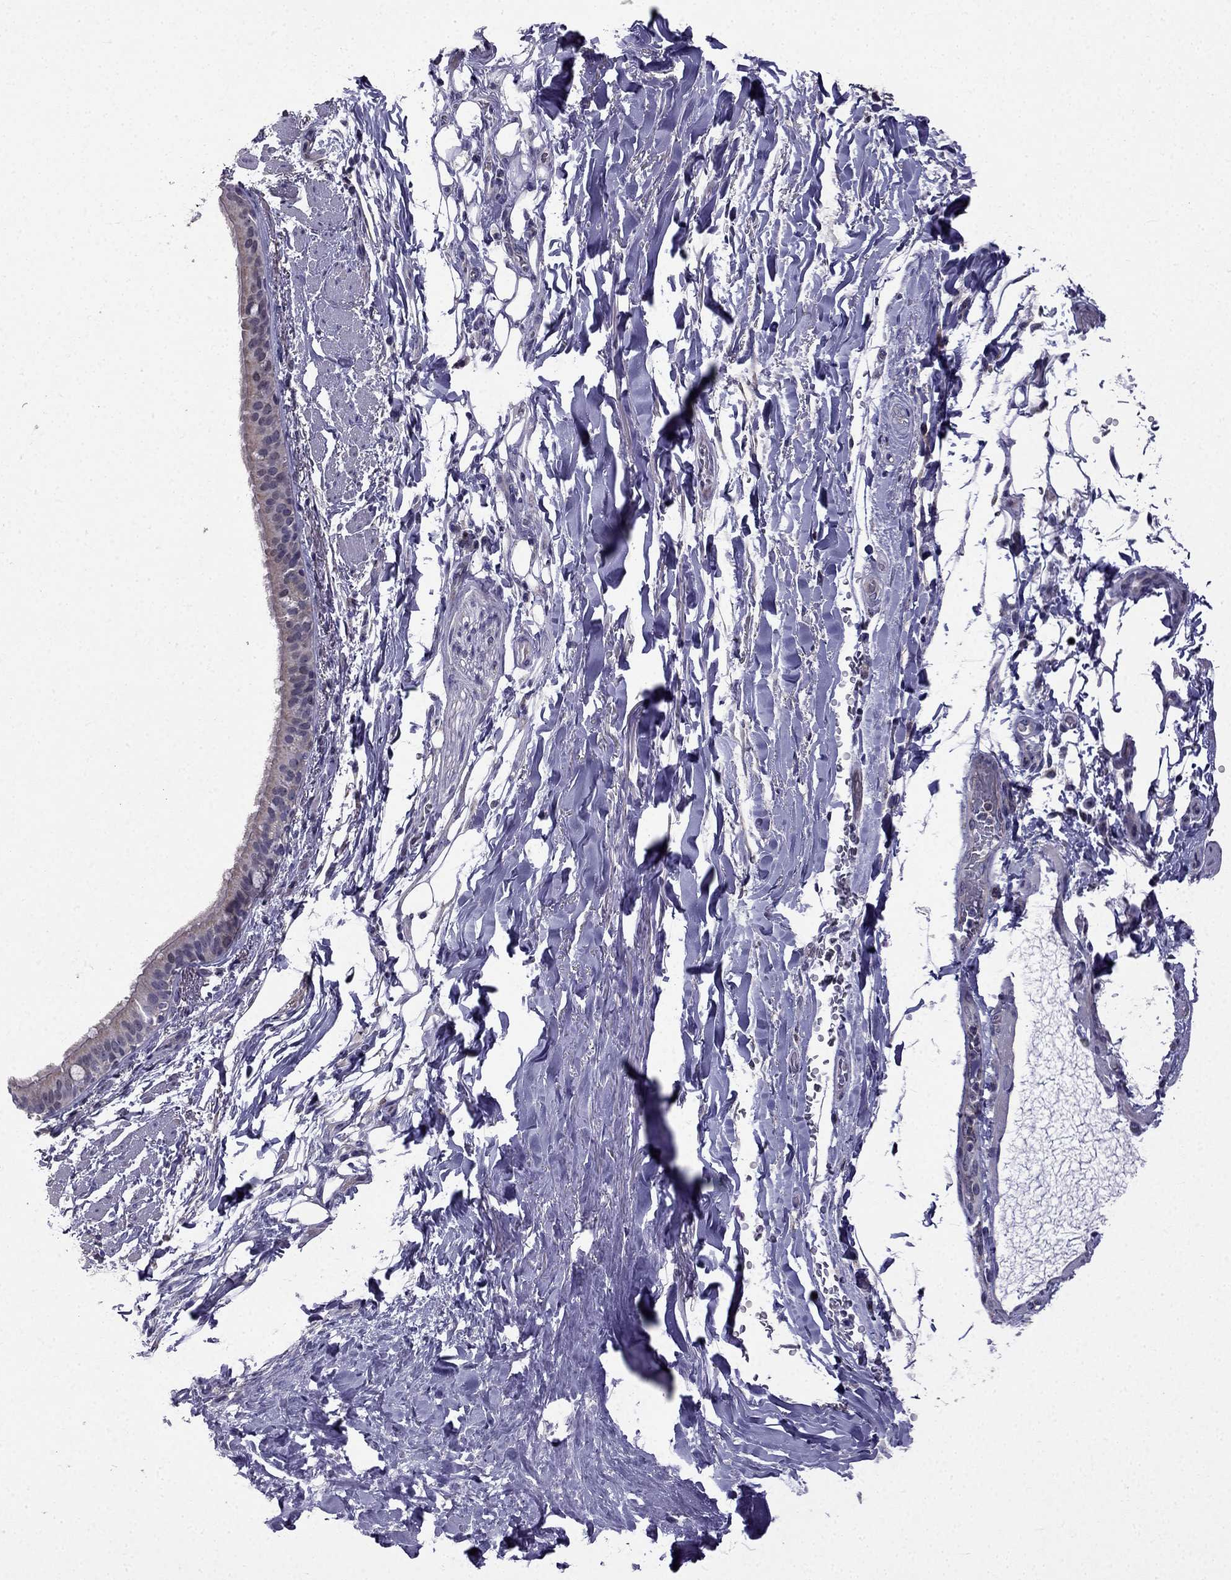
{"staining": {"intensity": "weak", "quantity": "<25%", "location": "cytoplasmic/membranous"}, "tissue": "bronchus", "cell_type": "Respiratory epithelial cells", "image_type": "normal", "snomed": [{"axis": "morphology", "description": "Normal tissue, NOS"}, {"axis": "morphology", "description": "Squamous cell carcinoma, NOS"}, {"axis": "topography", "description": "Bronchus"}, {"axis": "topography", "description": "Lung"}], "caption": "IHC image of unremarkable bronchus: human bronchus stained with DAB exhibits no significant protein expression in respiratory epithelial cells. Brightfield microscopy of immunohistochemistry (IHC) stained with DAB (3,3'-diaminobenzidine) (brown) and hematoxylin (blue), captured at high magnification.", "gene": "SLC6A2", "patient": {"sex": "male", "age": 69}}